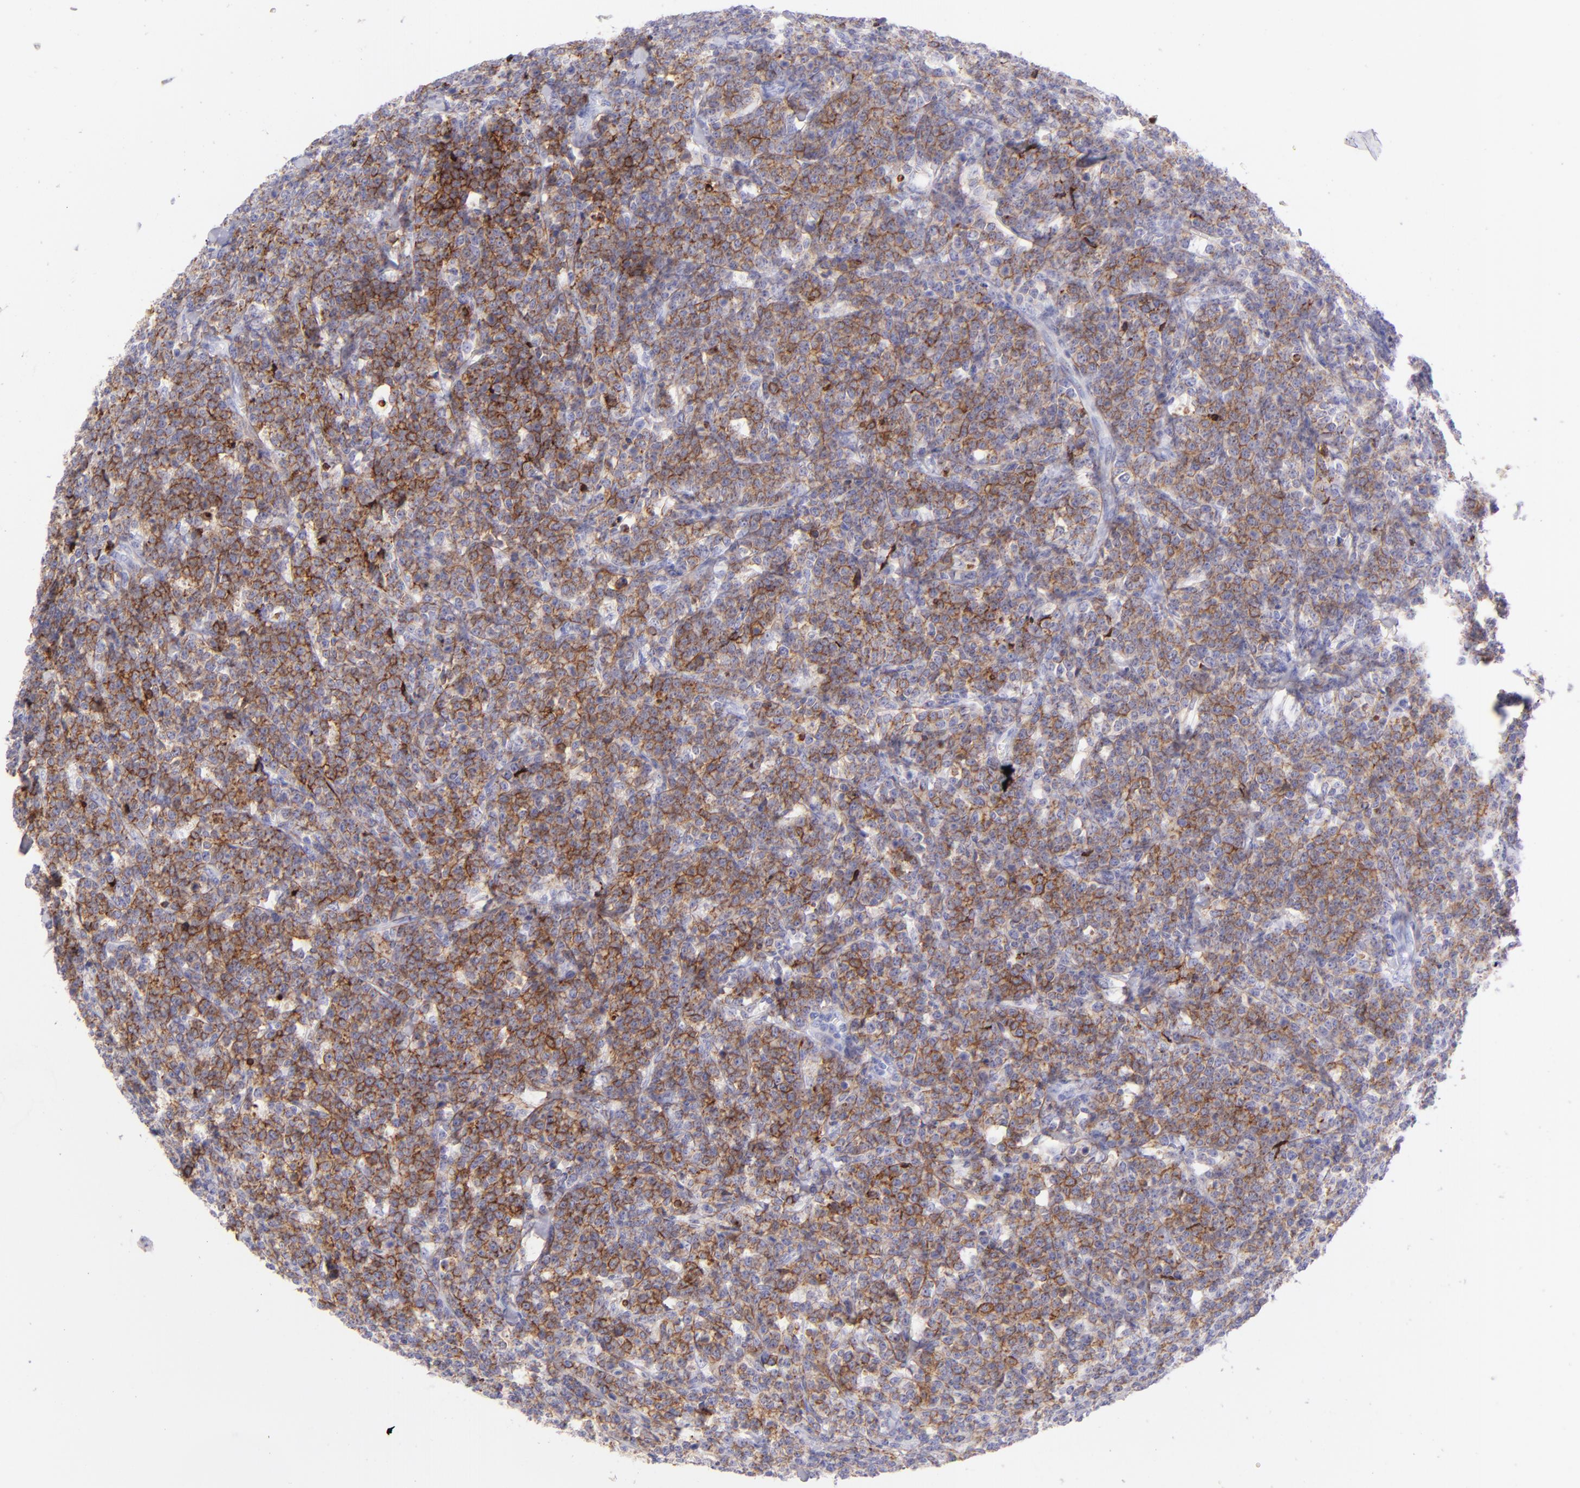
{"staining": {"intensity": "strong", "quantity": ">75%", "location": "cytoplasmic/membranous"}, "tissue": "lymphoma", "cell_type": "Tumor cells", "image_type": "cancer", "snomed": [{"axis": "morphology", "description": "Malignant lymphoma, non-Hodgkin's type, High grade"}, {"axis": "topography", "description": "Small intestine"}, {"axis": "topography", "description": "Colon"}], "caption": "Immunohistochemistry photomicrograph of neoplastic tissue: human lymphoma stained using IHC exhibits high levels of strong protein expression localized specifically in the cytoplasmic/membranous of tumor cells, appearing as a cytoplasmic/membranous brown color.", "gene": "CD72", "patient": {"sex": "male", "age": 8}}